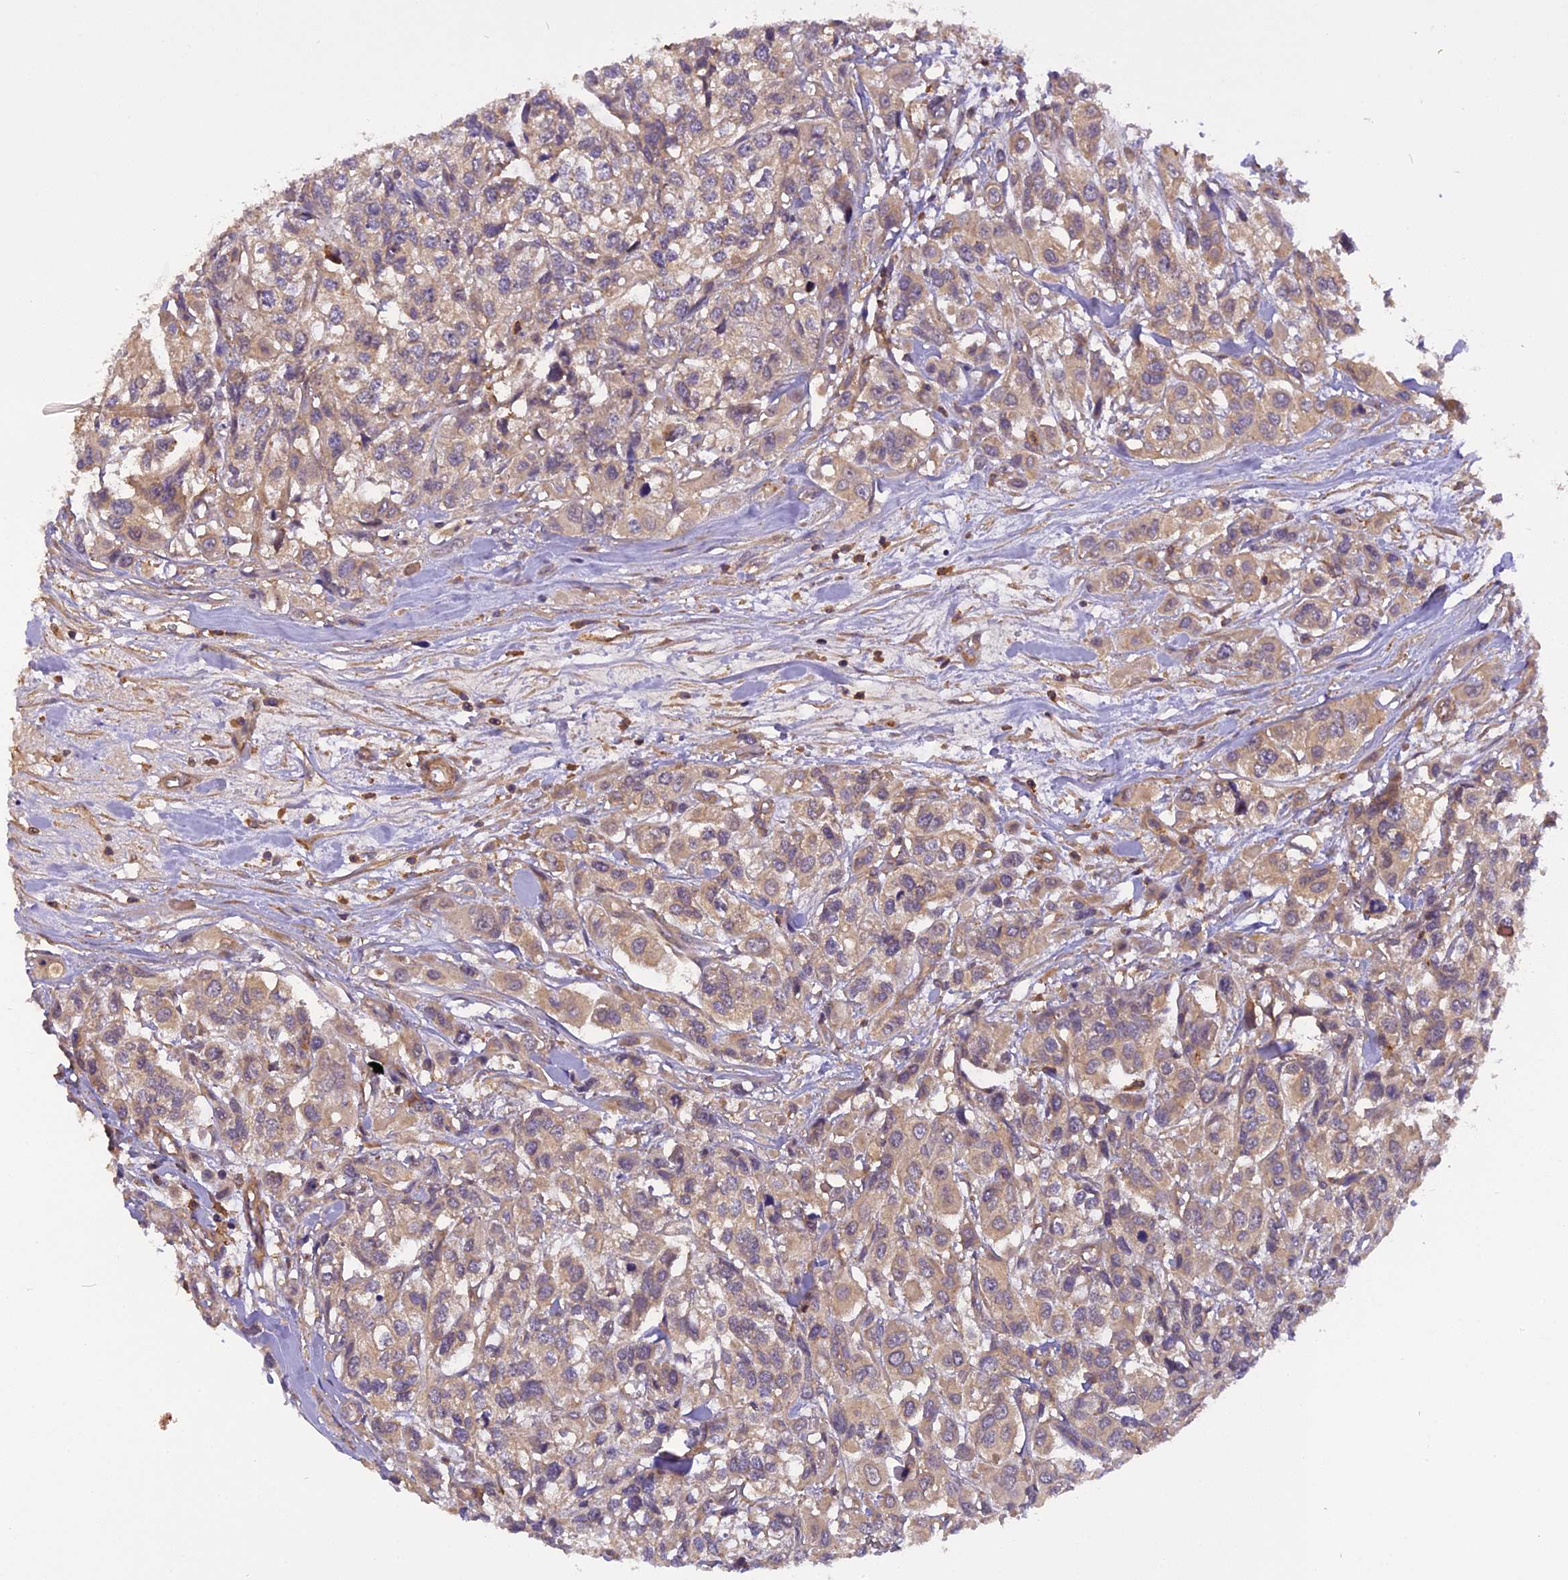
{"staining": {"intensity": "weak", "quantity": "25%-75%", "location": "cytoplasmic/membranous"}, "tissue": "urothelial cancer", "cell_type": "Tumor cells", "image_type": "cancer", "snomed": [{"axis": "morphology", "description": "Urothelial carcinoma, High grade"}, {"axis": "topography", "description": "Urinary bladder"}], "caption": "Immunohistochemical staining of urothelial cancer shows weak cytoplasmic/membranous protein positivity in about 25%-75% of tumor cells.", "gene": "STOML1", "patient": {"sex": "male", "age": 67}}